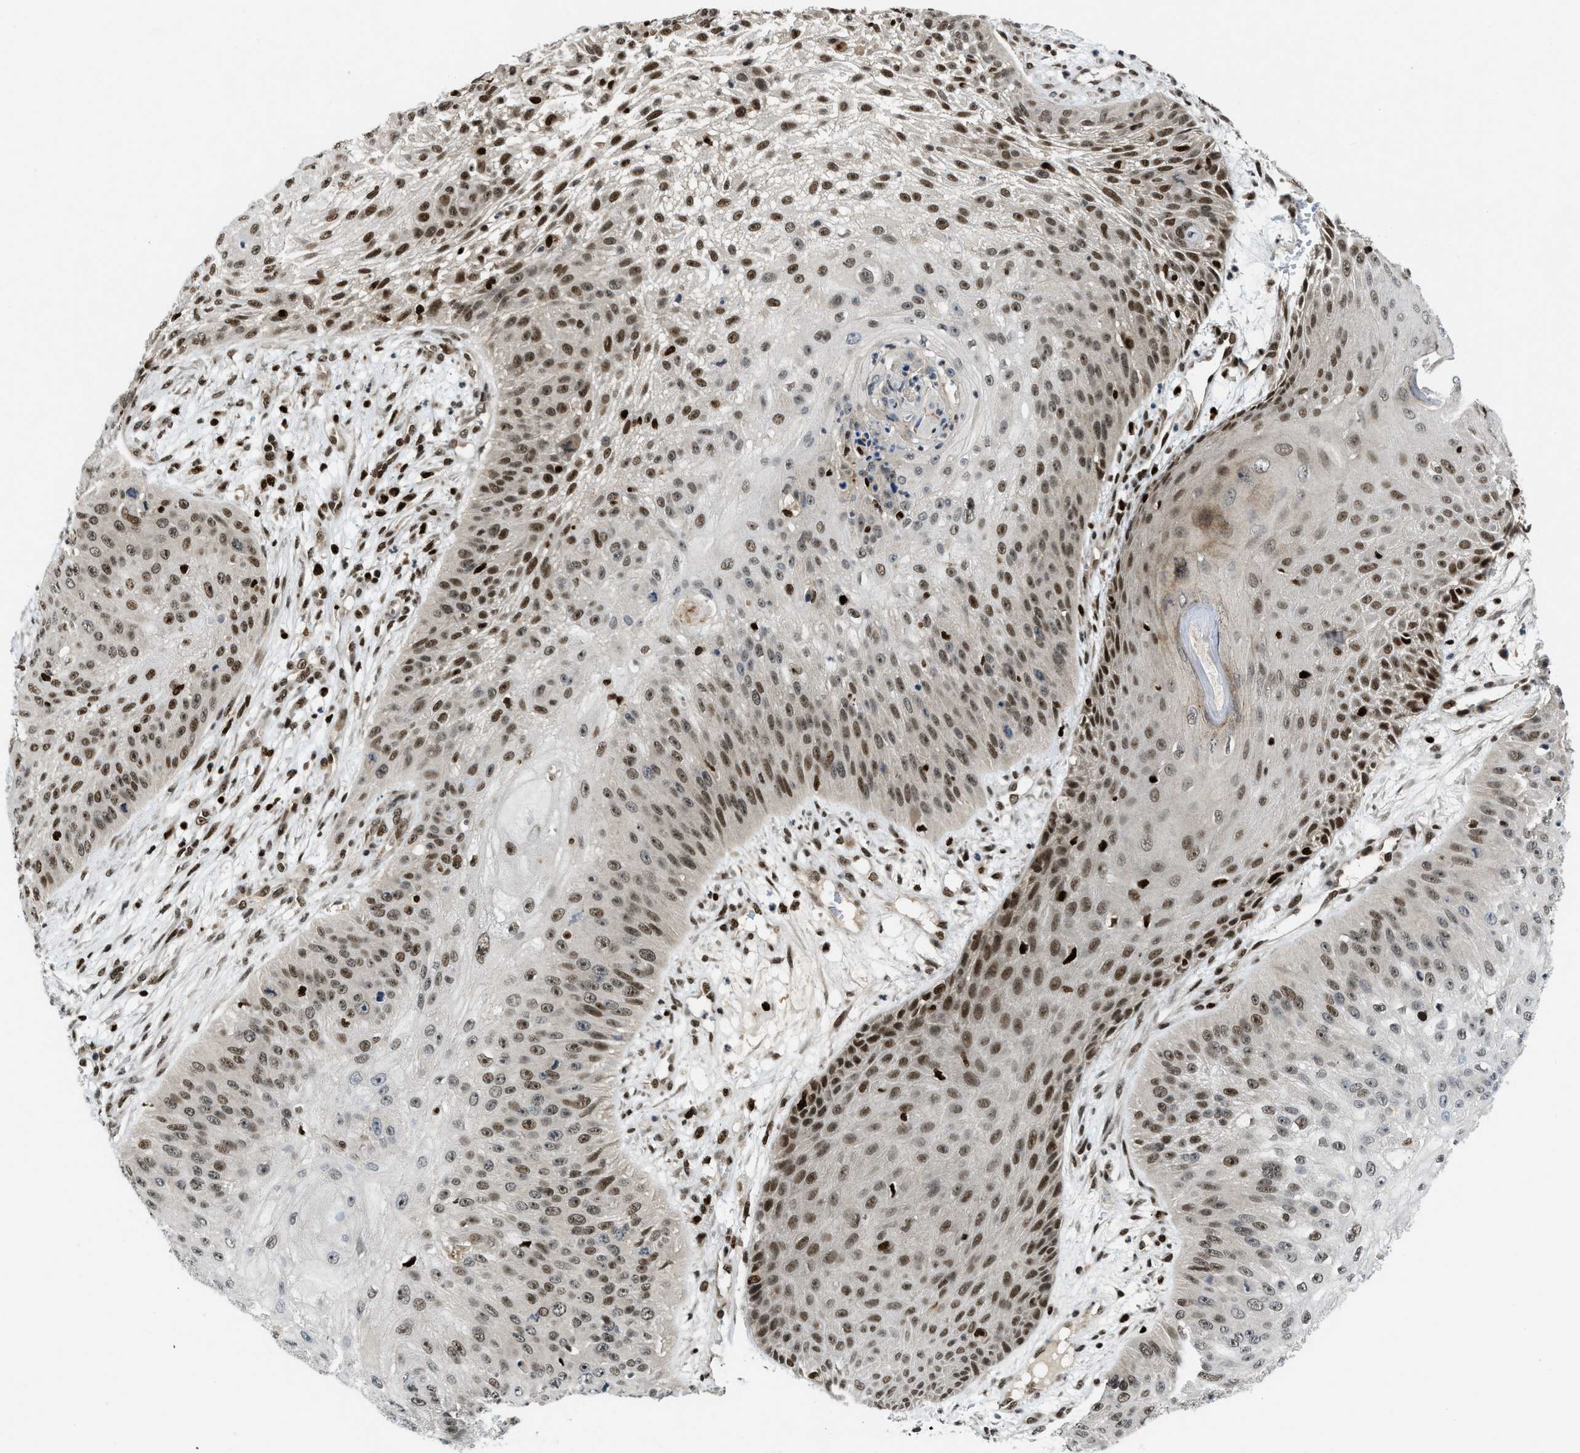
{"staining": {"intensity": "moderate", "quantity": ">75%", "location": "nuclear"}, "tissue": "skin cancer", "cell_type": "Tumor cells", "image_type": "cancer", "snomed": [{"axis": "morphology", "description": "Squamous cell carcinoma, NOS"}, {"axis": "topography", "description": "Skin"}], "caption": "This photomicrograph shows IHC staining of squamous cell carcinoma (skin), with medium moderate nuclear staining in approximately >75% of tumor cells.", "gene": "RFX5", "patient": {"sex": "female", "age": 80}}